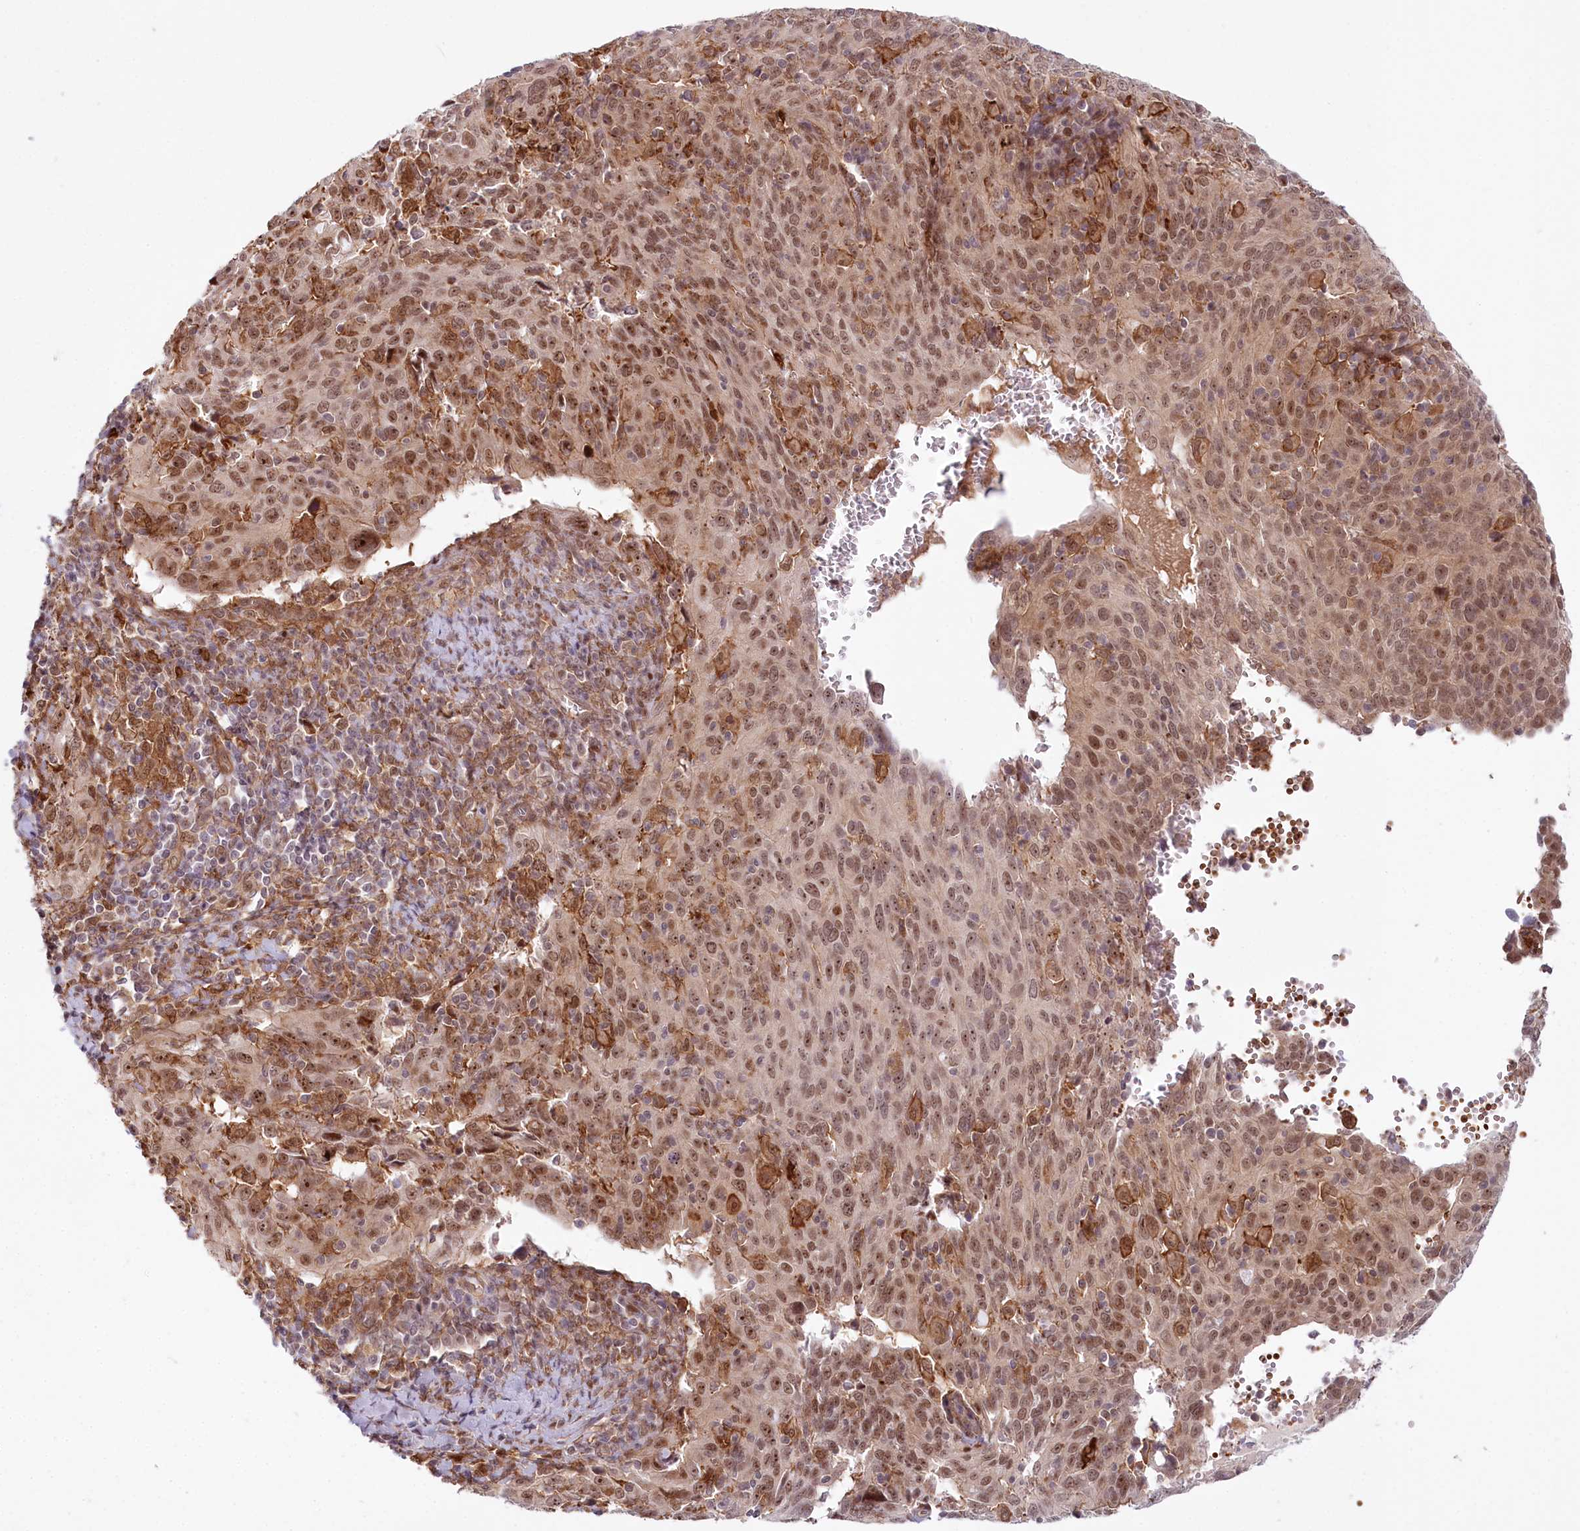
{"staining": {"intensity": "moderate", "quantity": ">75%", "location": "nuclear"}, "tissue": "cervical cancer", "cell_type": "Tumor cells", "image_type": "cancer", "snomed": [{"axis": "morphology", "description": "Squamous cell carcinoma, NOS"}, {"axis": "topography", "description": "Cervix"}], "caption": "Protein expression analysis of human cervical cancer reveals moderate nuclear expression in approximately >75% of tumor cells.", "gene": "TUBGCP2", "patient": {"sex": "female", "age": 31}}